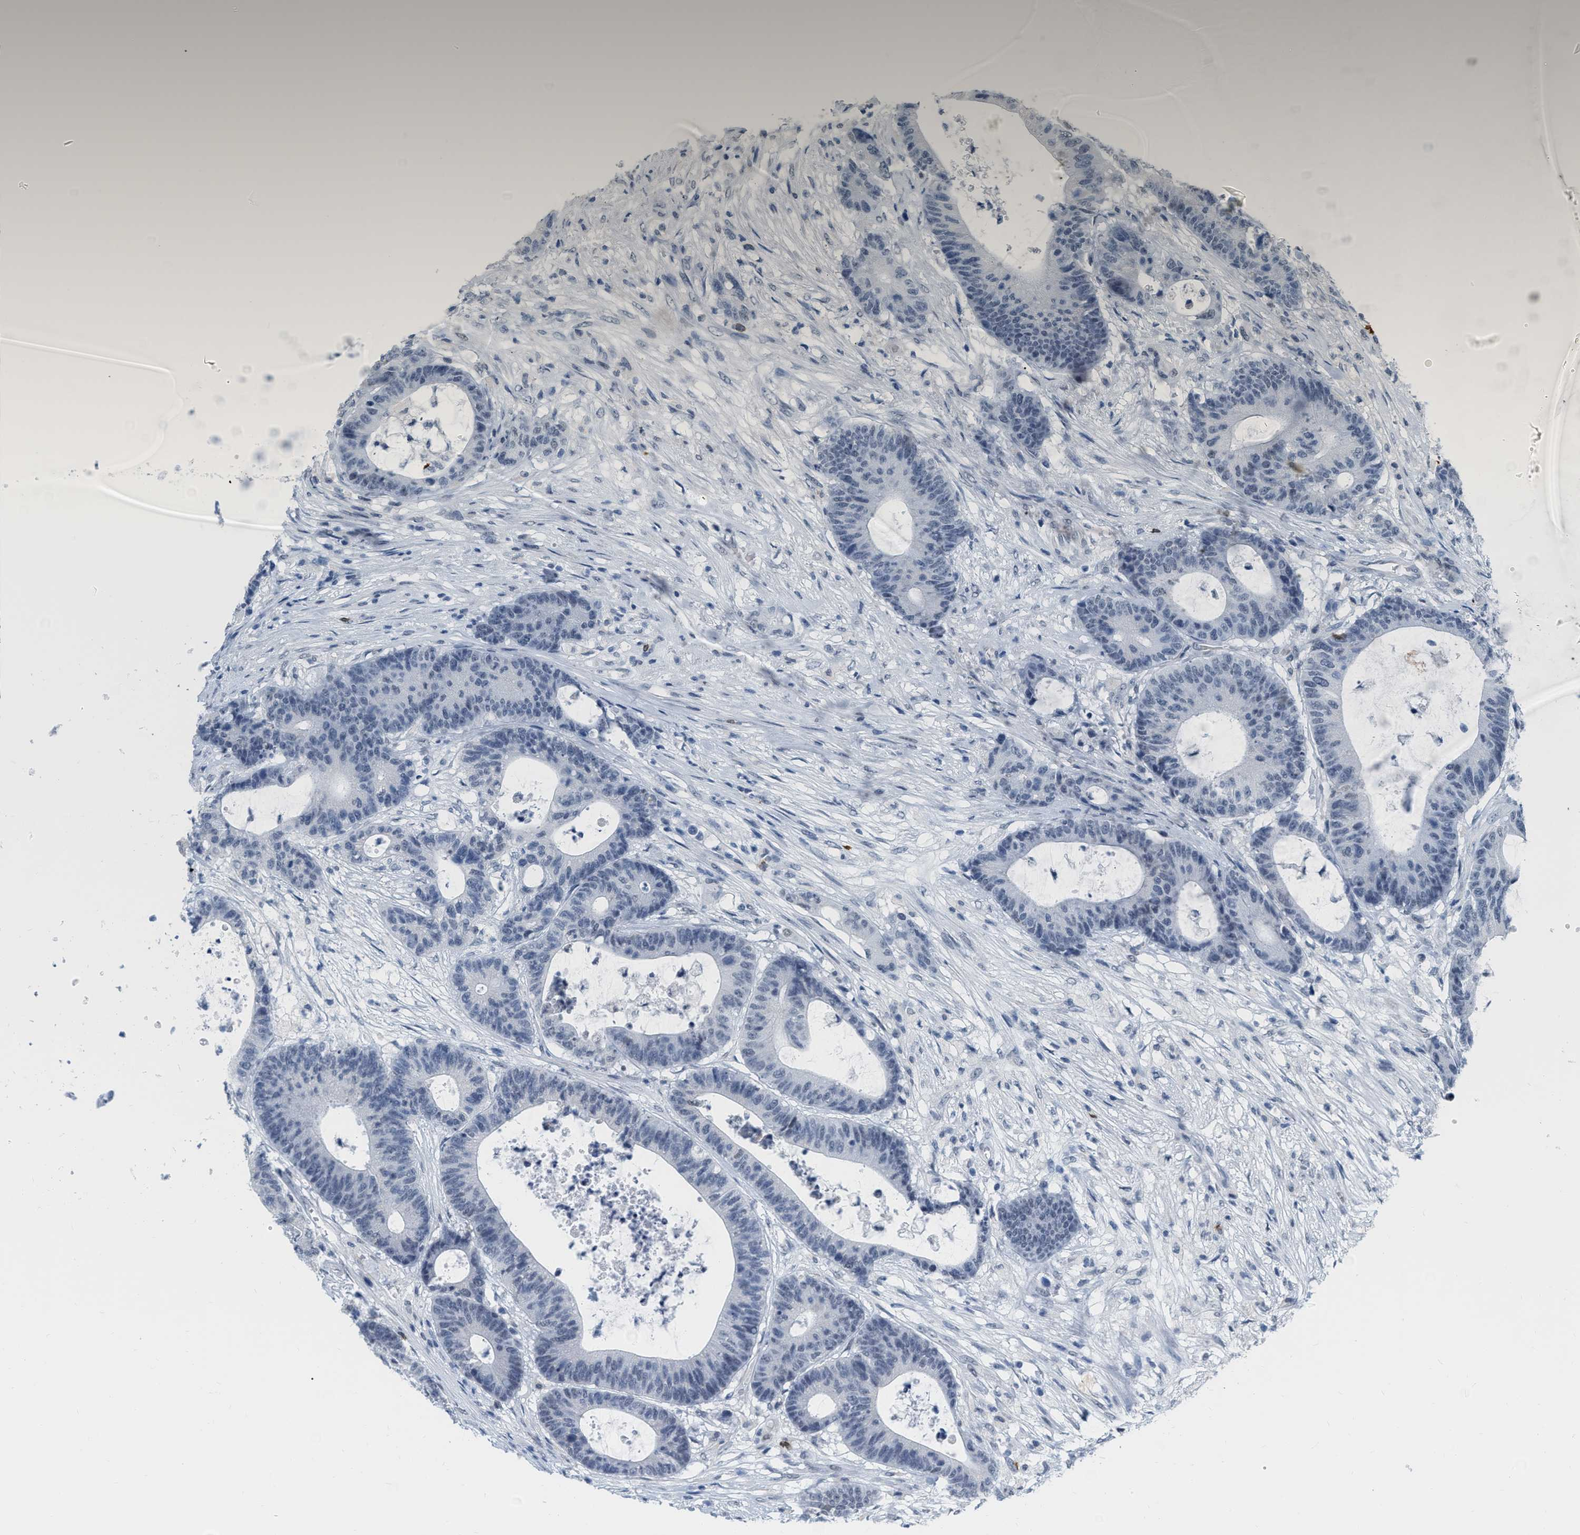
{"staining": {"intensity": "negative", "quantity": "none", "location": "none"}, "tissue": "colorectal cancer", "cell_type": "Tumor cells", "image_type": "cancer", "snomed": [{"axis": "morphology", "description": "Adenocarcinoma, NOS"}, {"axis": "topography", "description": "Colon"}], "caption": "This histopathology image is of colorectal adenocarcinoma stained with immunohistochemistry to label a protein in brown with the nuclei are counter-stained blue. There is no positivity in tumor cells. (DAB immunohistochemistry with hematoxylin counter stain).", "gene": "XIRP1", "patient": {"sex": "female", "age": 84}}